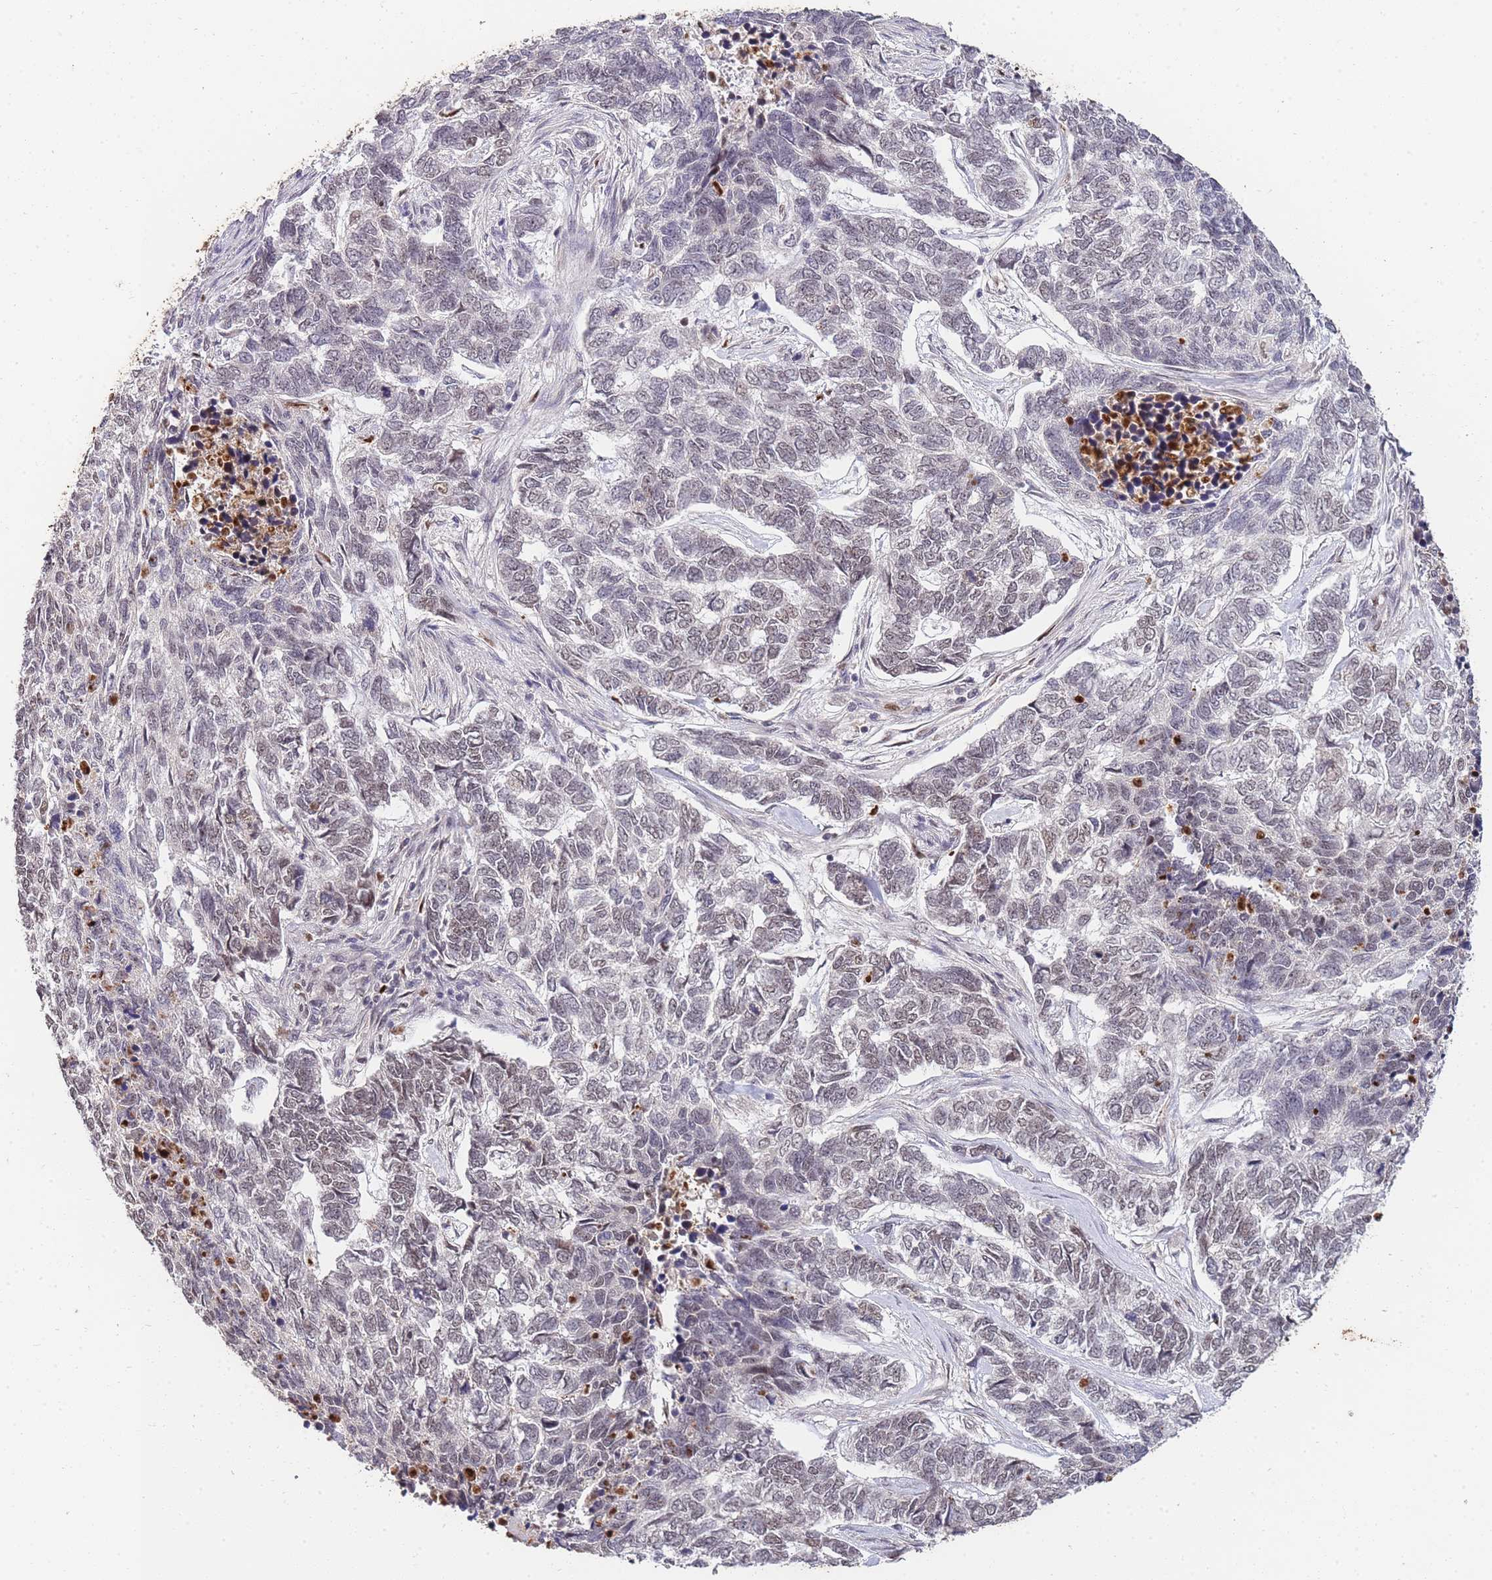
{"staining": {"intensity": "weak", "quantity": "25%-75%", "location": "nuclear"}, "tissue": "skin cancer", "cell_type": "Tumor cells", "image_type": "cancer", "snomed": [{"axis": "morphology", "description": "Basal cell carcinoma"}, {"axis": "topography", "description": "Skin"}], "caption": "A brown stain labels weak nuclear staining of a protein in human skin cancer tumor cells.", "gene": "PRKDC", "patient": {"sex": "female", "age": 65}}